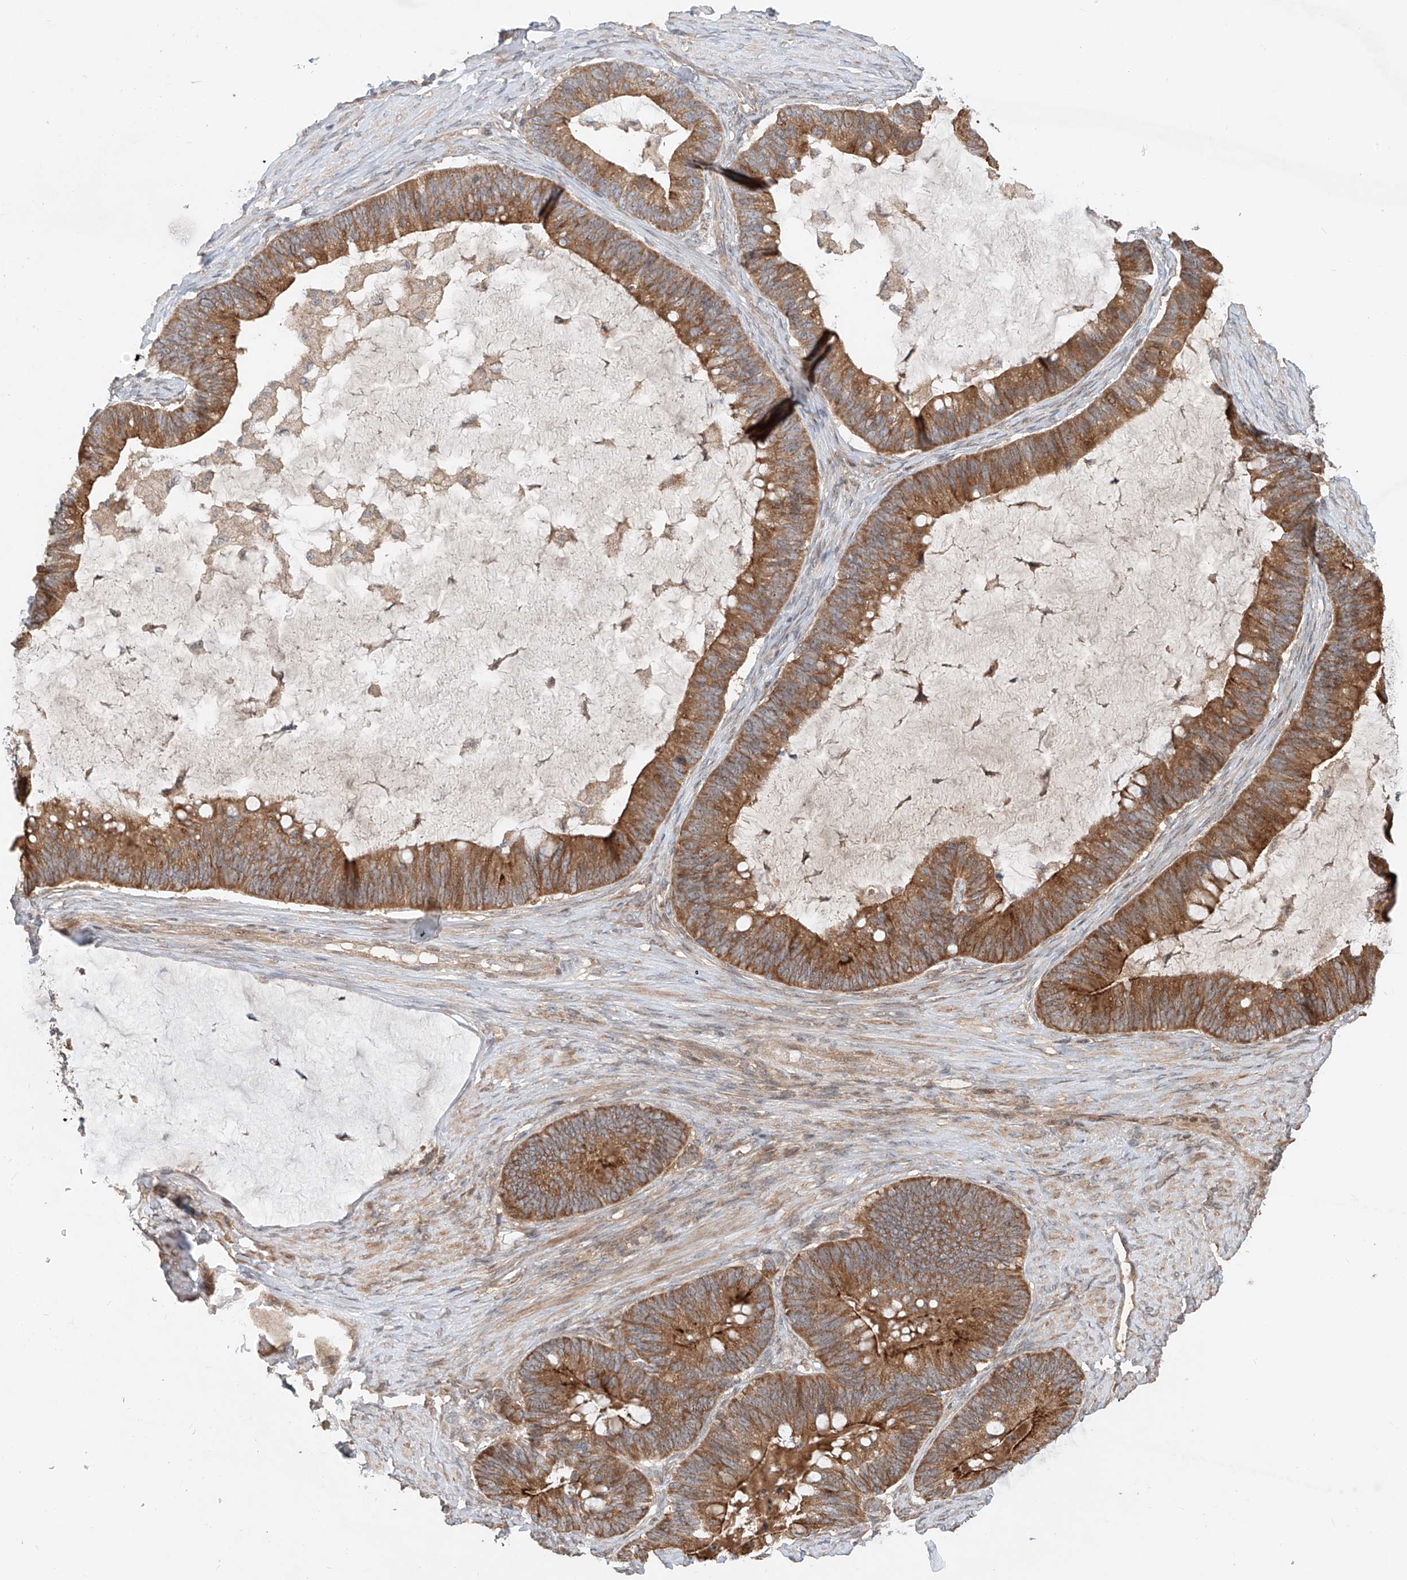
{"staining": {"intensity": "moderate", "quantity": ">75%", "location": "cytoplasmic/membranous"}, "tissue": "ovarian cancer", "cell_type": "Tumor cells", "image_type": "cancer", "snomed": [{"axis": "morphology", "description": "Cystadenocarcinoma, mucinous, NOS"}, {"axis": "topography", "description": "Ovary"}], "caption": "Protein expression analysis of human ovarian cancer (mucinous cystadenocarcinoma) reveals moderate cytoplasmic/membranous staining in about >75% of tumor cells.", "gene": "TMEM61", "patient": {"sex": "female", "age": 61}}